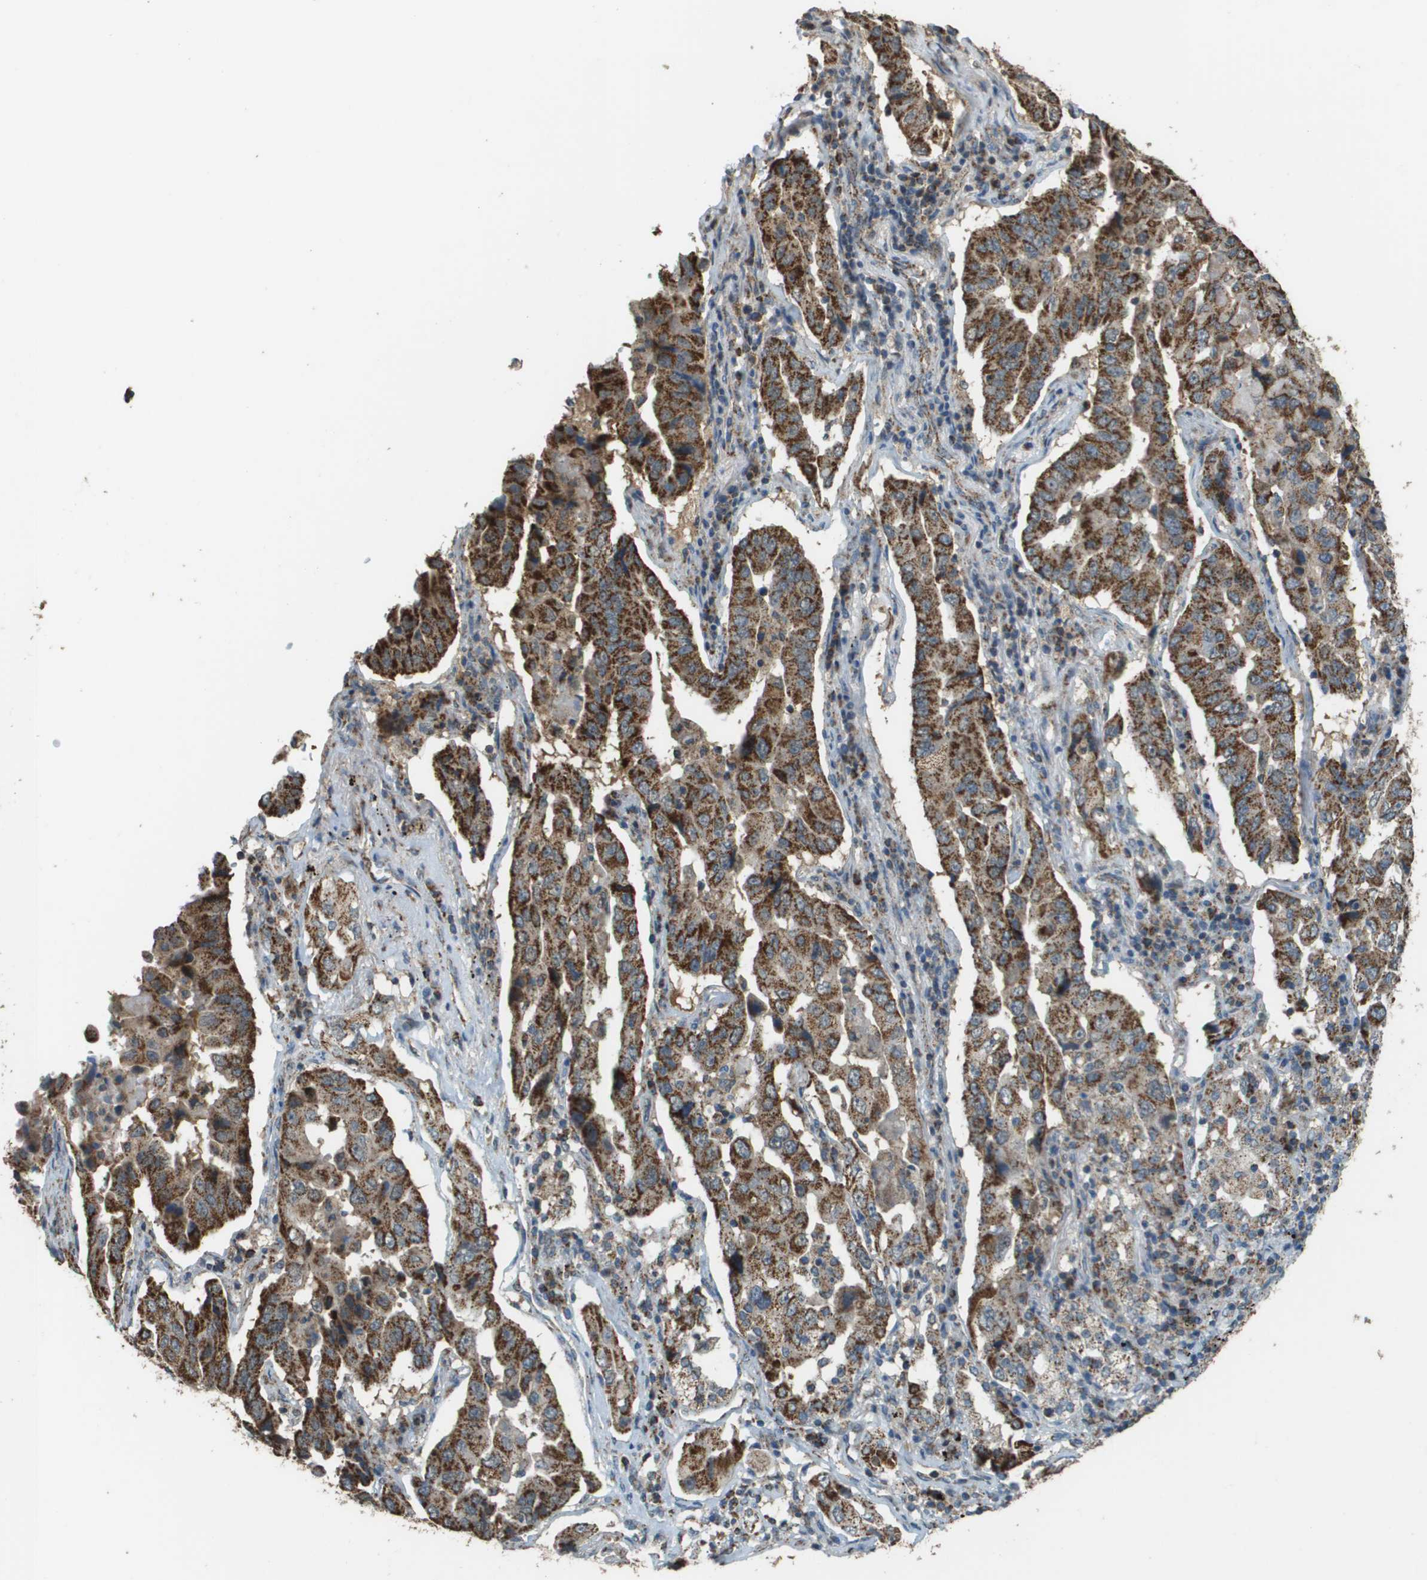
{"staining": {"intensity": "strong", "quantity": ">75%", "location": "cytoplasmic/membranous"}, "tissue": "lung cancer", "cell_type": "Tumor cells", "image_type": "cancer", "snomed": [{"axis": "morphology", "description": "Adenocarcinoma, NOS"}, {"axis": "topography", "description": "Lung"}], "caption": "IHC image of neoplastic tissue: lung adenocarcinoma stained using IHC displays high levels of strong protein expression localized specifically in the cytoplasmic/membranous of tumor cells, appearing as a cytoplasmic/membranous brown color.", "gene": "FH", "patient": {"sex": "female", "age": 65}}